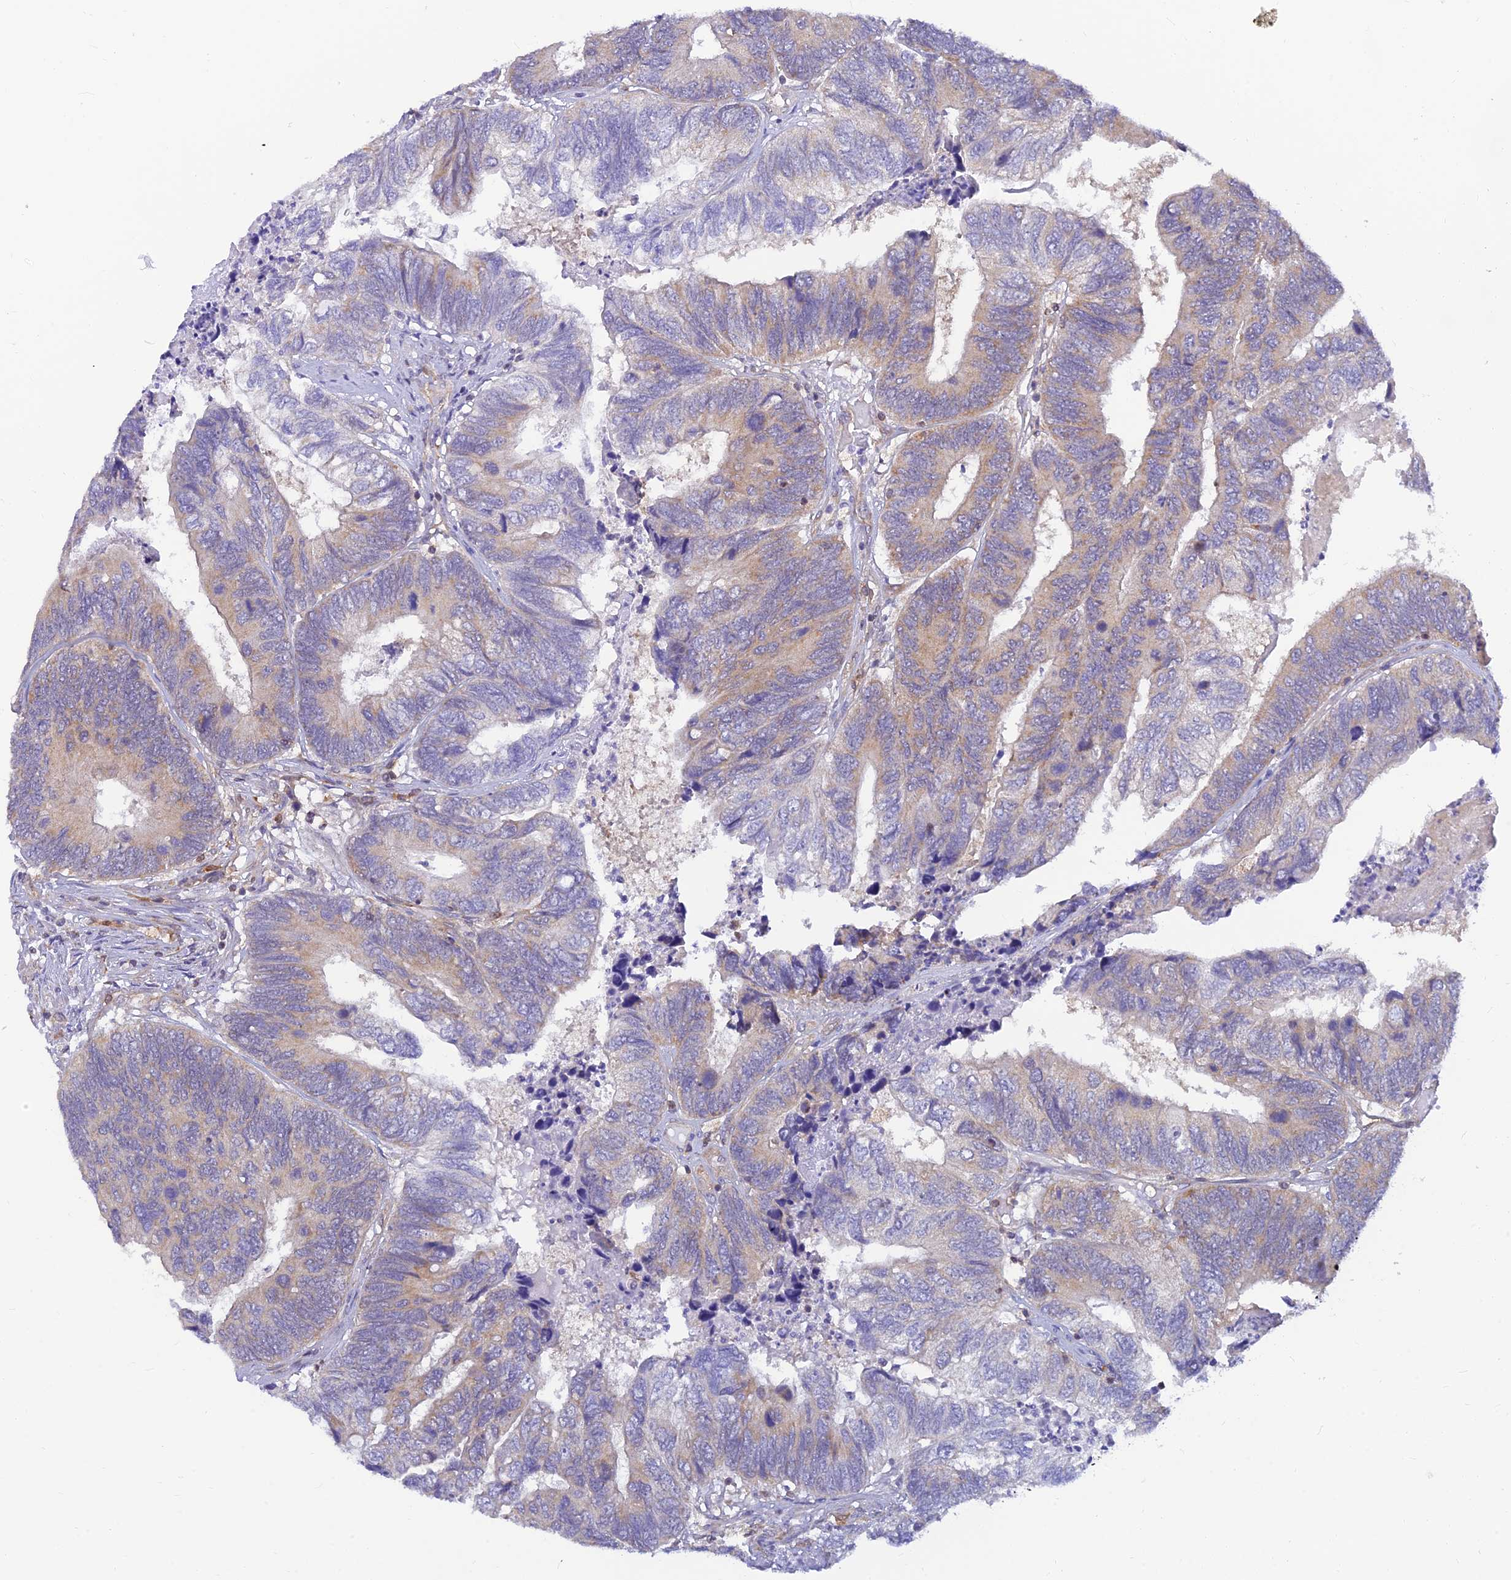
{"staining": {"intensity": "weak", "quantity": "25%-75%", "location": "cytoplasmic/membranous"}, "tissue": "colorectal cancer", "cell_type": "Tumor cells", "image_type": "cancer", "snomed": [{"axis": "morphology", "description": "Adenocarcinoma, NOS"}, {"axis": "topography", "description": "Colon"}], "caption": "Colorectal adenocarcinoma tissue shows weak cytoplasmic/membranous positivity in approximately 25%-75% of tumor cells, visualized by immunohistochemistry.", "gene": "LYSMD2", "patient": {"sex": "female", "age": 67}}